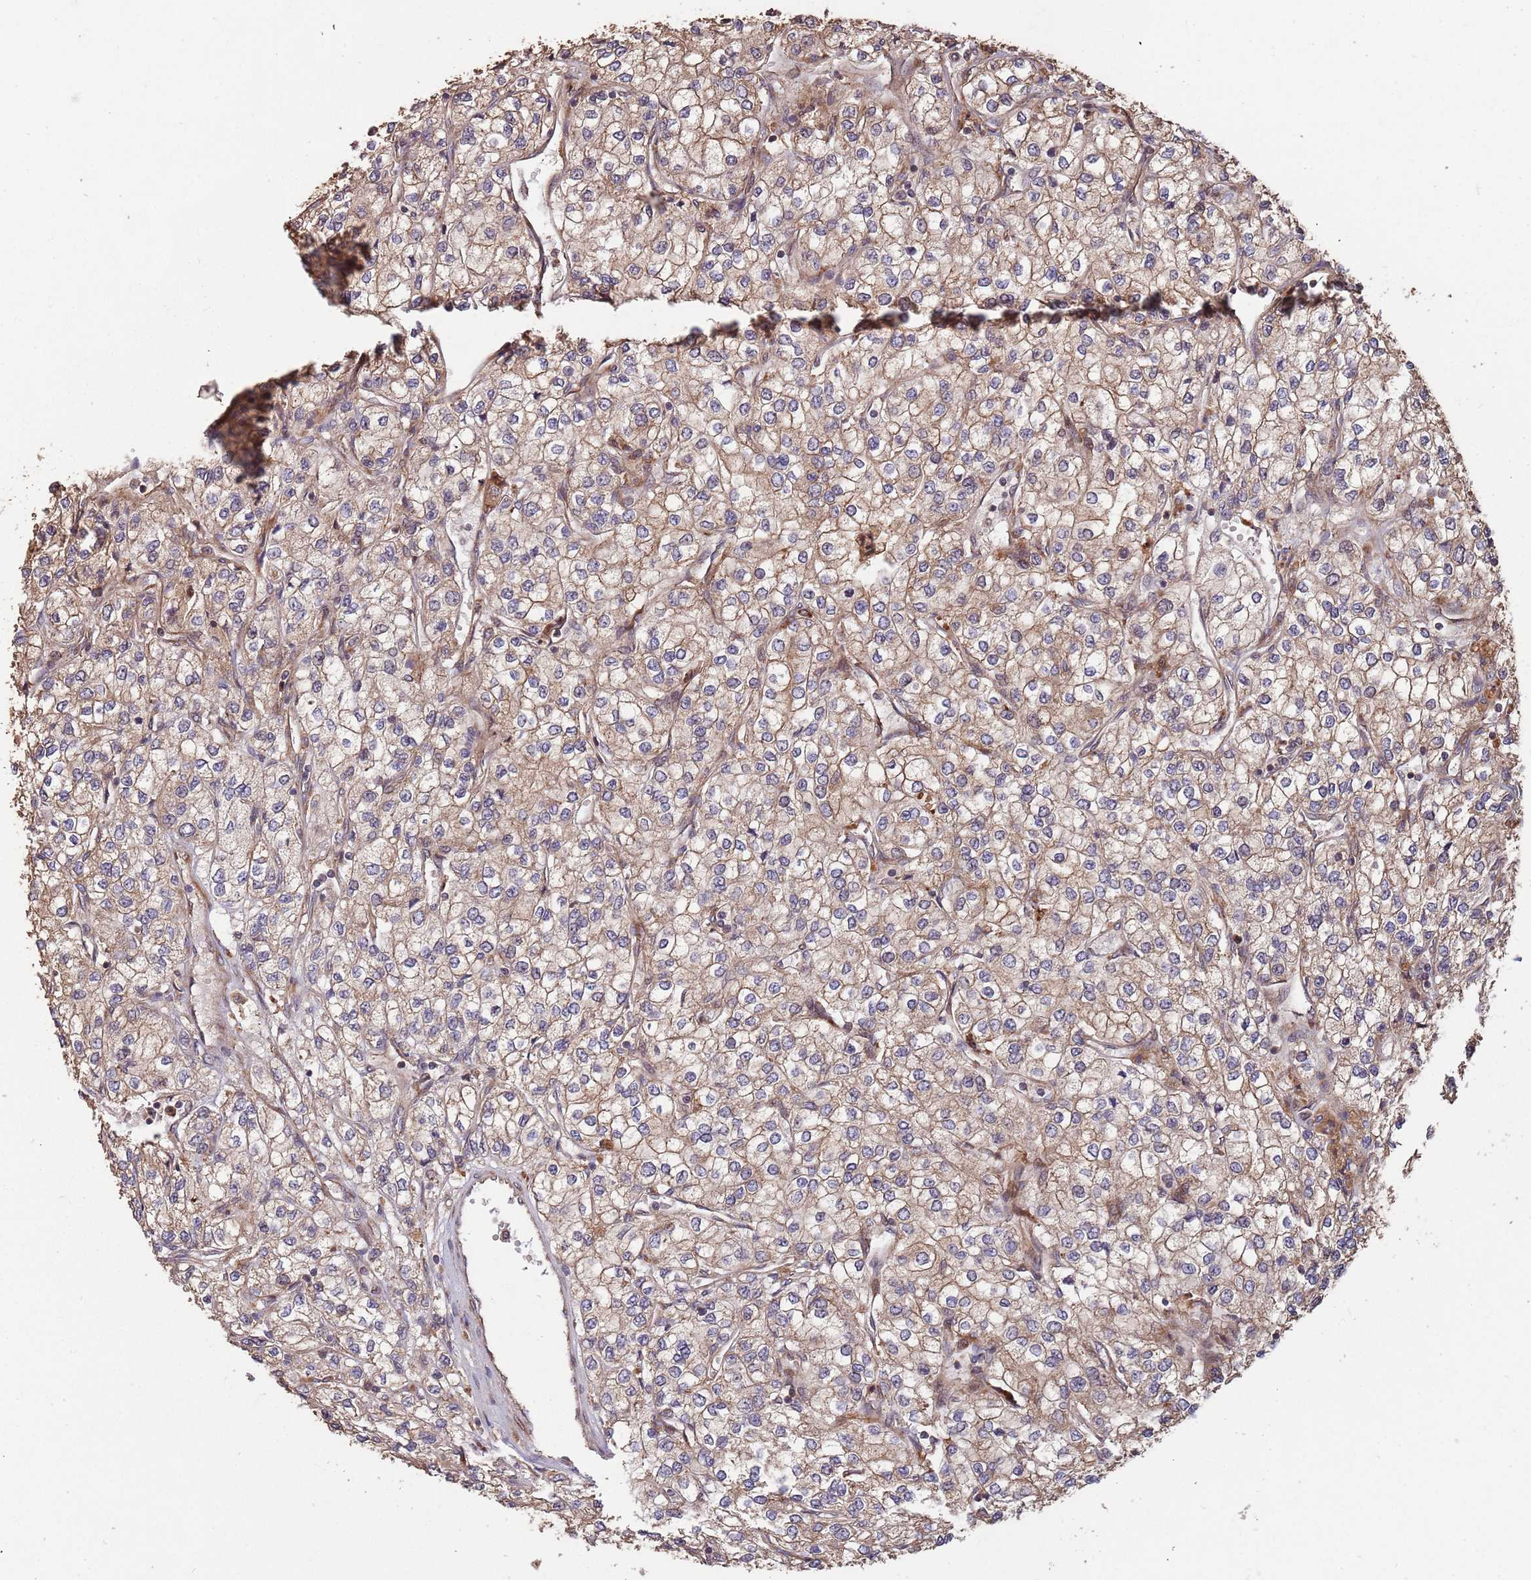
{"staining": {"intensity": "weak", "quantity": ">75%", "location": "cytoplasmic/membranous"}, "tissue": "renal cancer", "cell_type": "Tumor cells", "image_type": "cancer", "snomed": [{"axis": "morphology", "description": "Adenocarcinoma, NOS"}, {"axis": "topography", "description": "Kidney"}], "caption": "Renal cancer tissue demonstrates weak cytoplasmic/membranous expression in about >75% of tumor cells, visualized by immunohistochemistry.", "gene": "ZNF428", "patient": {"sex": "male", "age": 80}}